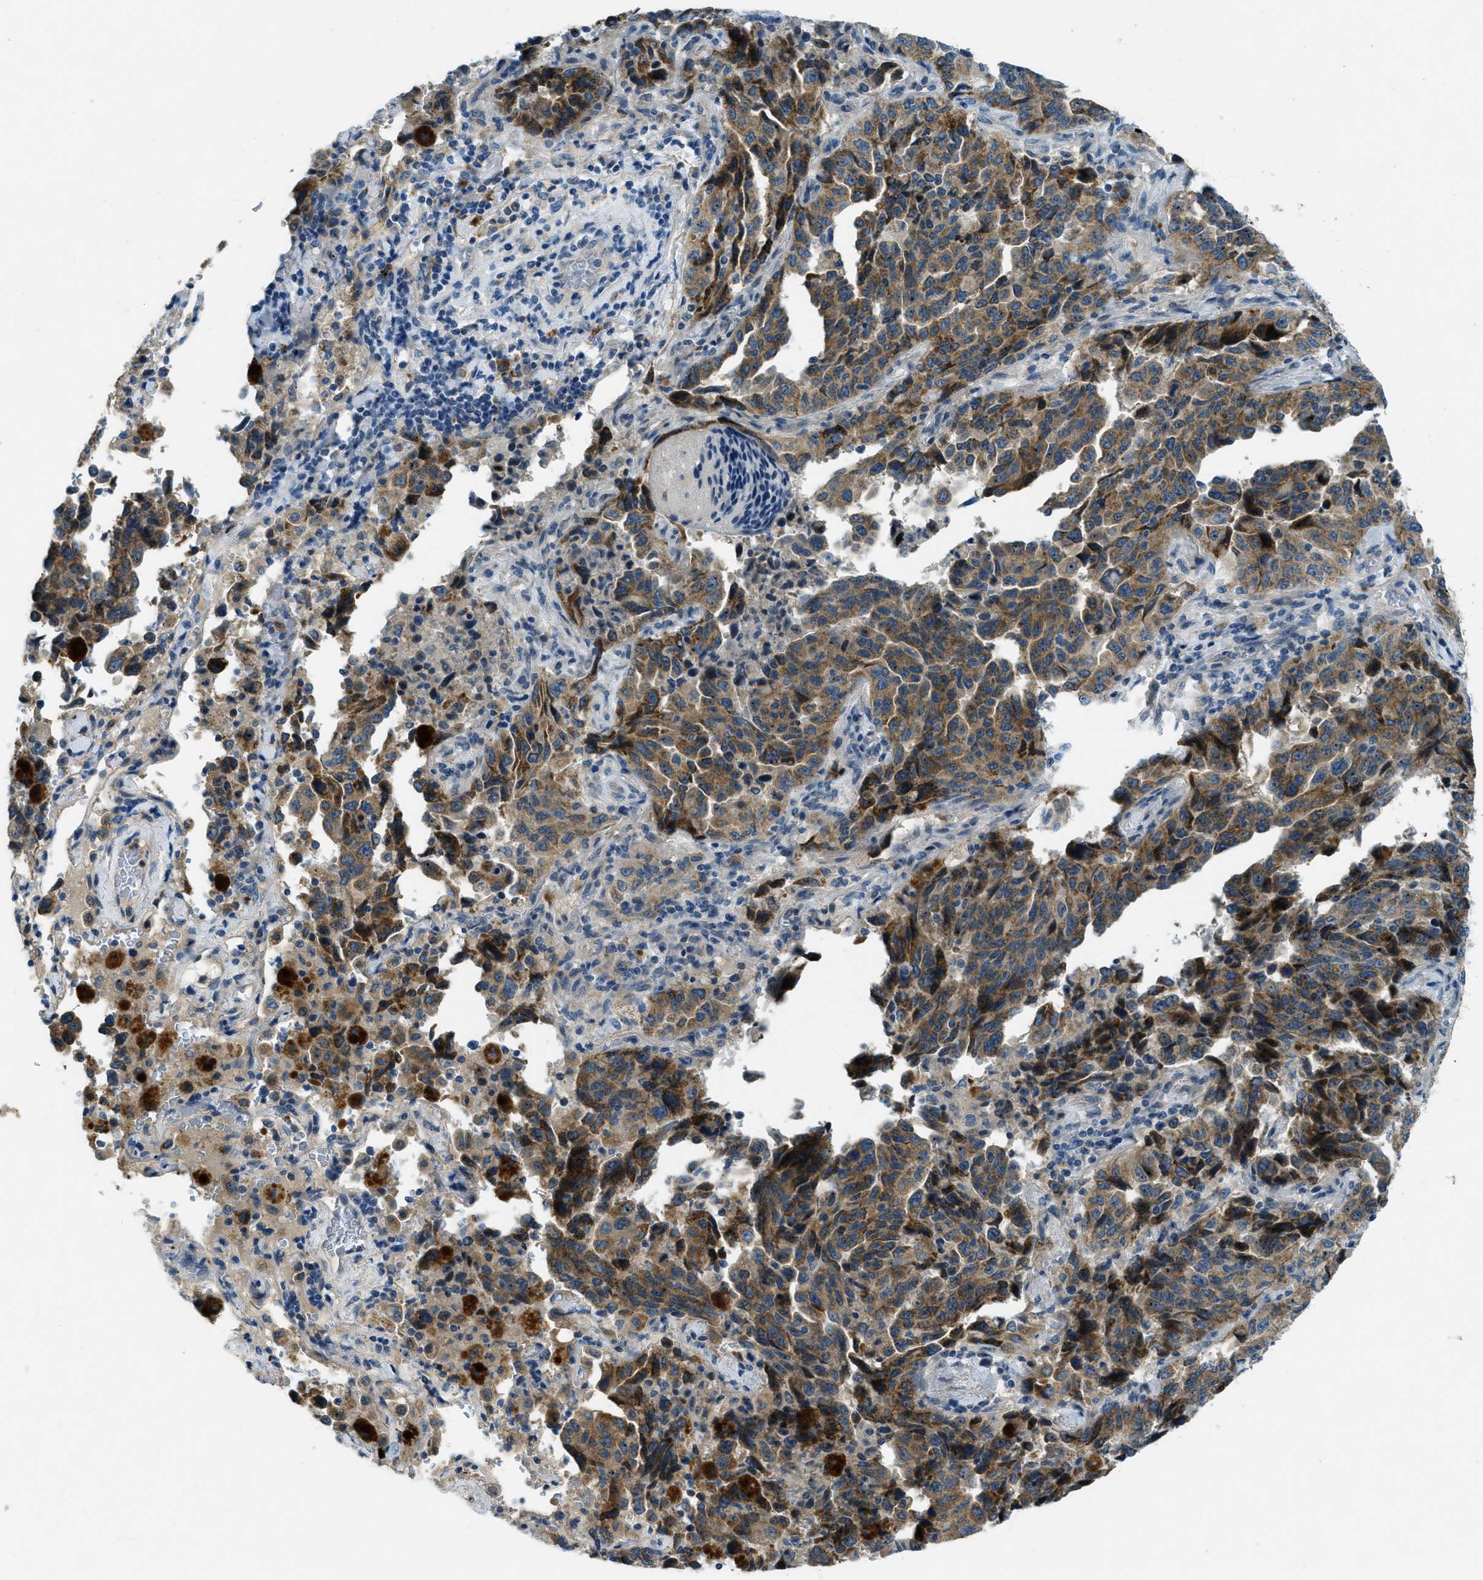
{"staining": {"intensity": "moderate", "quantity": ">75%", "location": "cytoplasmic/membranous"}, "tissue": "lung cancer", "cell_type": "Tumor cells", "image_type": "cancer", "snomed": [{"axis": "morphology", "description": "Adenocarcinoma, NOS"}, {"axis": "topography", "description": "Lung"}], "caption": "This micrograph reveals IHC staining of lung adenocarcinoma, with medium moderate cytoplasmic/membranous expression in approximately >75% of tumor cells.", "gene": "SNX14", "patient": {"sex": "female", "age": 51}}